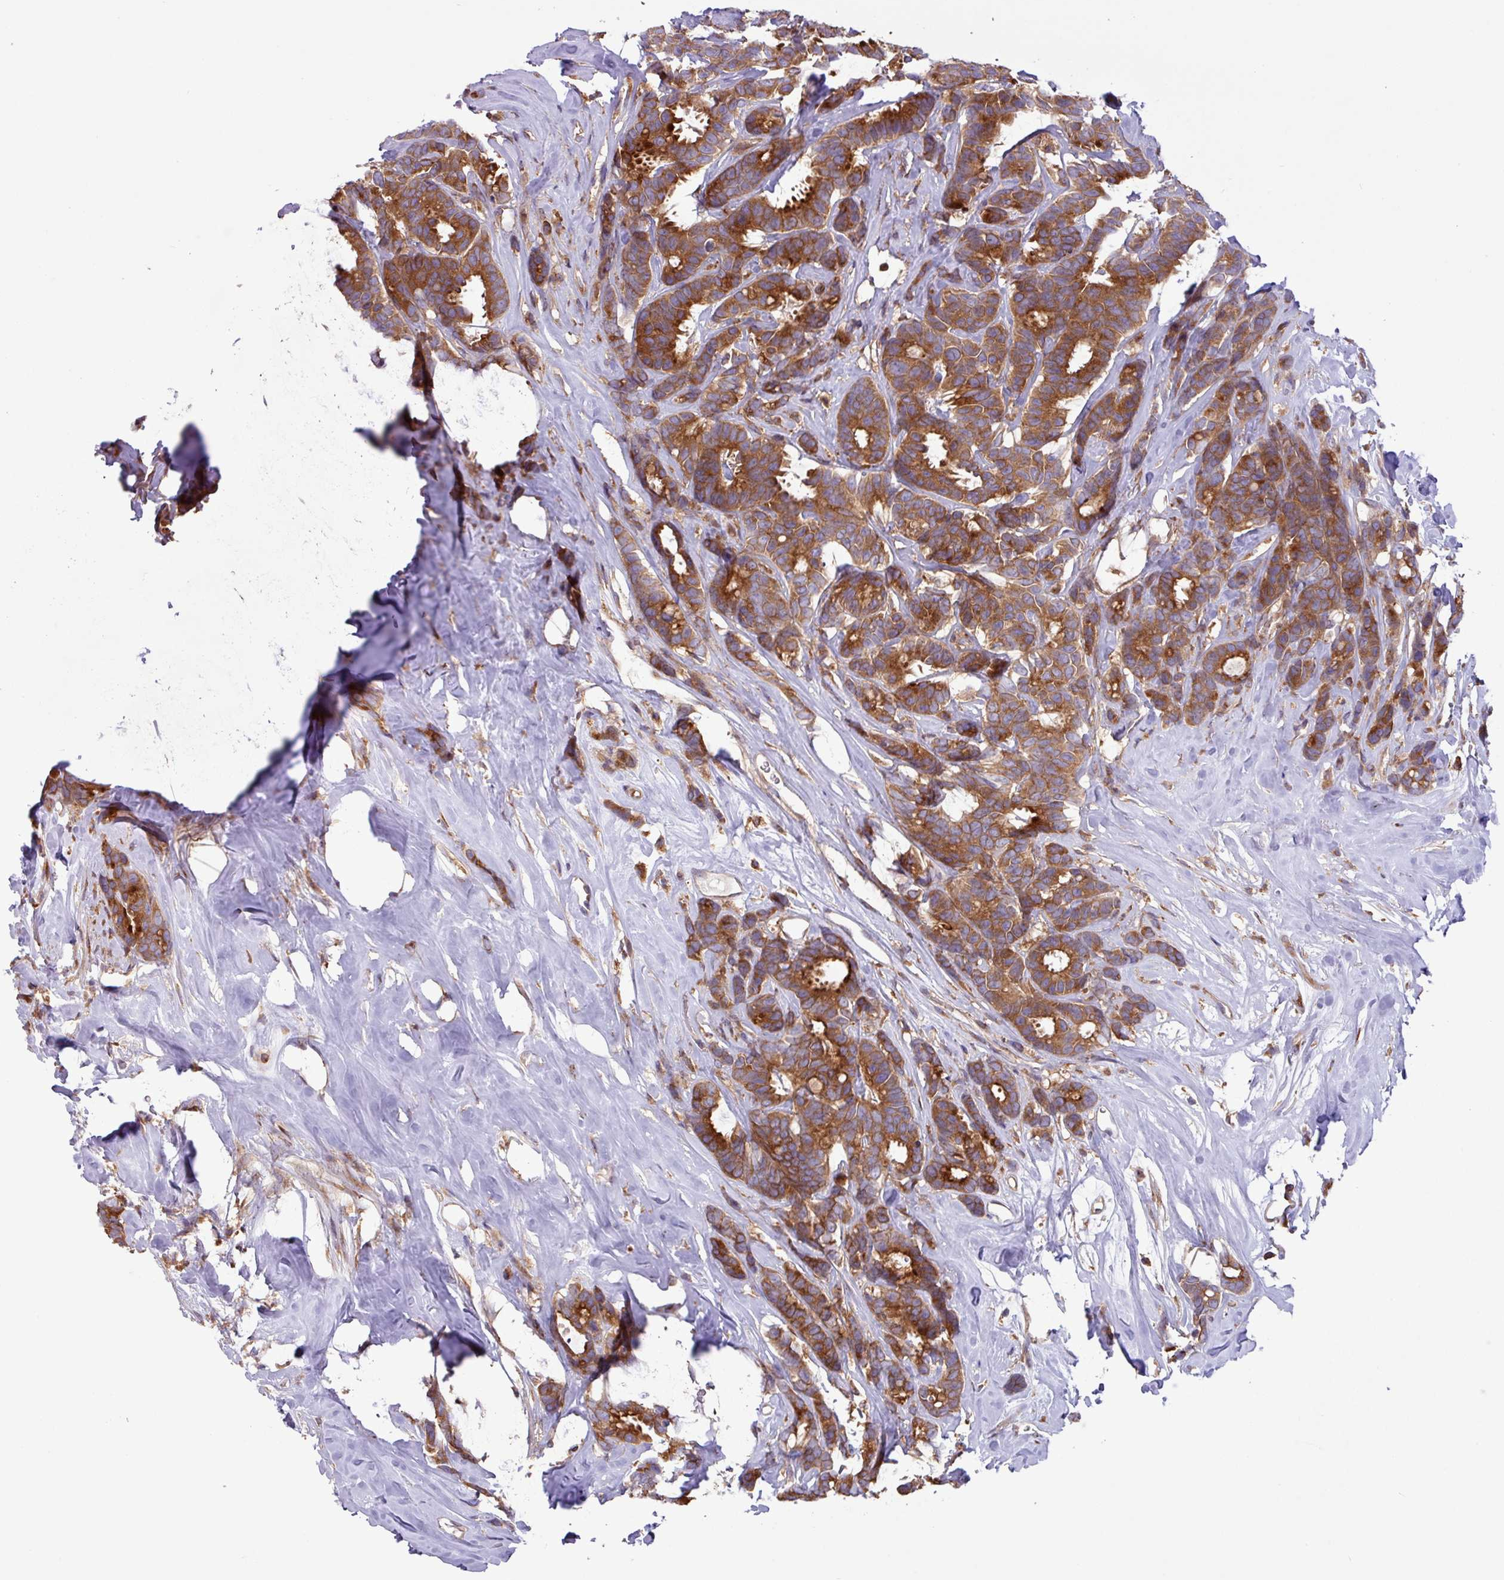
{"staining": {"intensity": "strong", "quantity": ">75%", "location": "cytoplasmic/membranous"}, "tissue": "breast cancer", "cell_type": "Tumor cells", "image_type": "cancer", "snomed": [{"axis": "morphology", "description": "Duct carcinoma"}, {"axis": "topography", "description": "Breast"}], "caption": "Brown immunohistochemical staining in human breast cancer demonstrates strong cytoplasmic/membranous expression in approximately >75% of tumor cells.", "gene": "RAB19", "patient": {"sex": "female", "age": 87}}